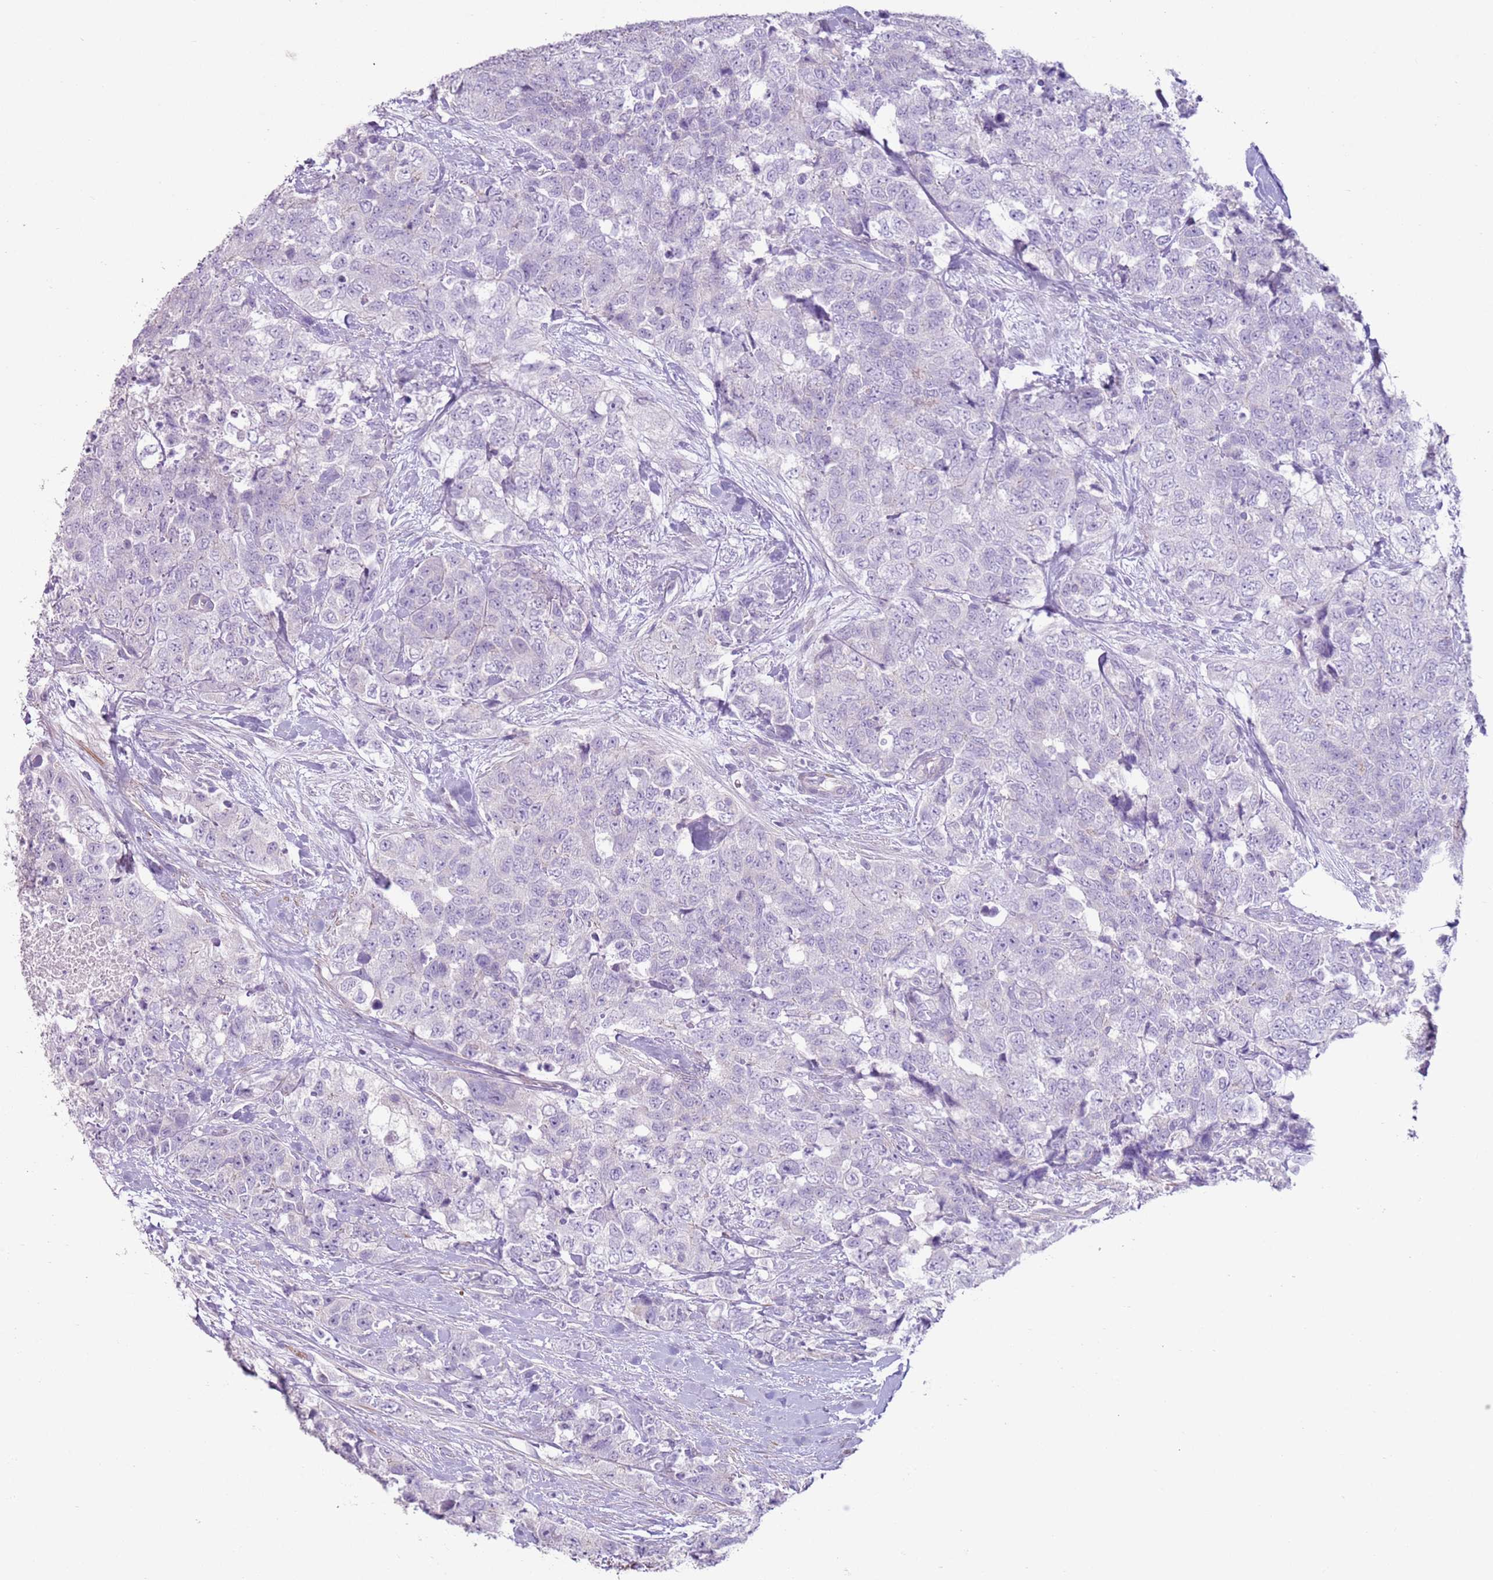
{"staining": {"intensity": "negative", "quantity": "none", "location": "none"}, "tissue": "urothelial cancer", "cell_type": "Tumor cells", "image_type": "cancer", "snomed": [{"axis": "morphology", "description": "Urothelial carcinoma, High grade"}, {"axis": "topography", "description": "Urinary bladder"}], "caption": "Tumor cells show no significant positivity in high-grade urothelial carcinoma.", "gene": "ZNF239", "patient": {"sex": "female", "age": 78}}